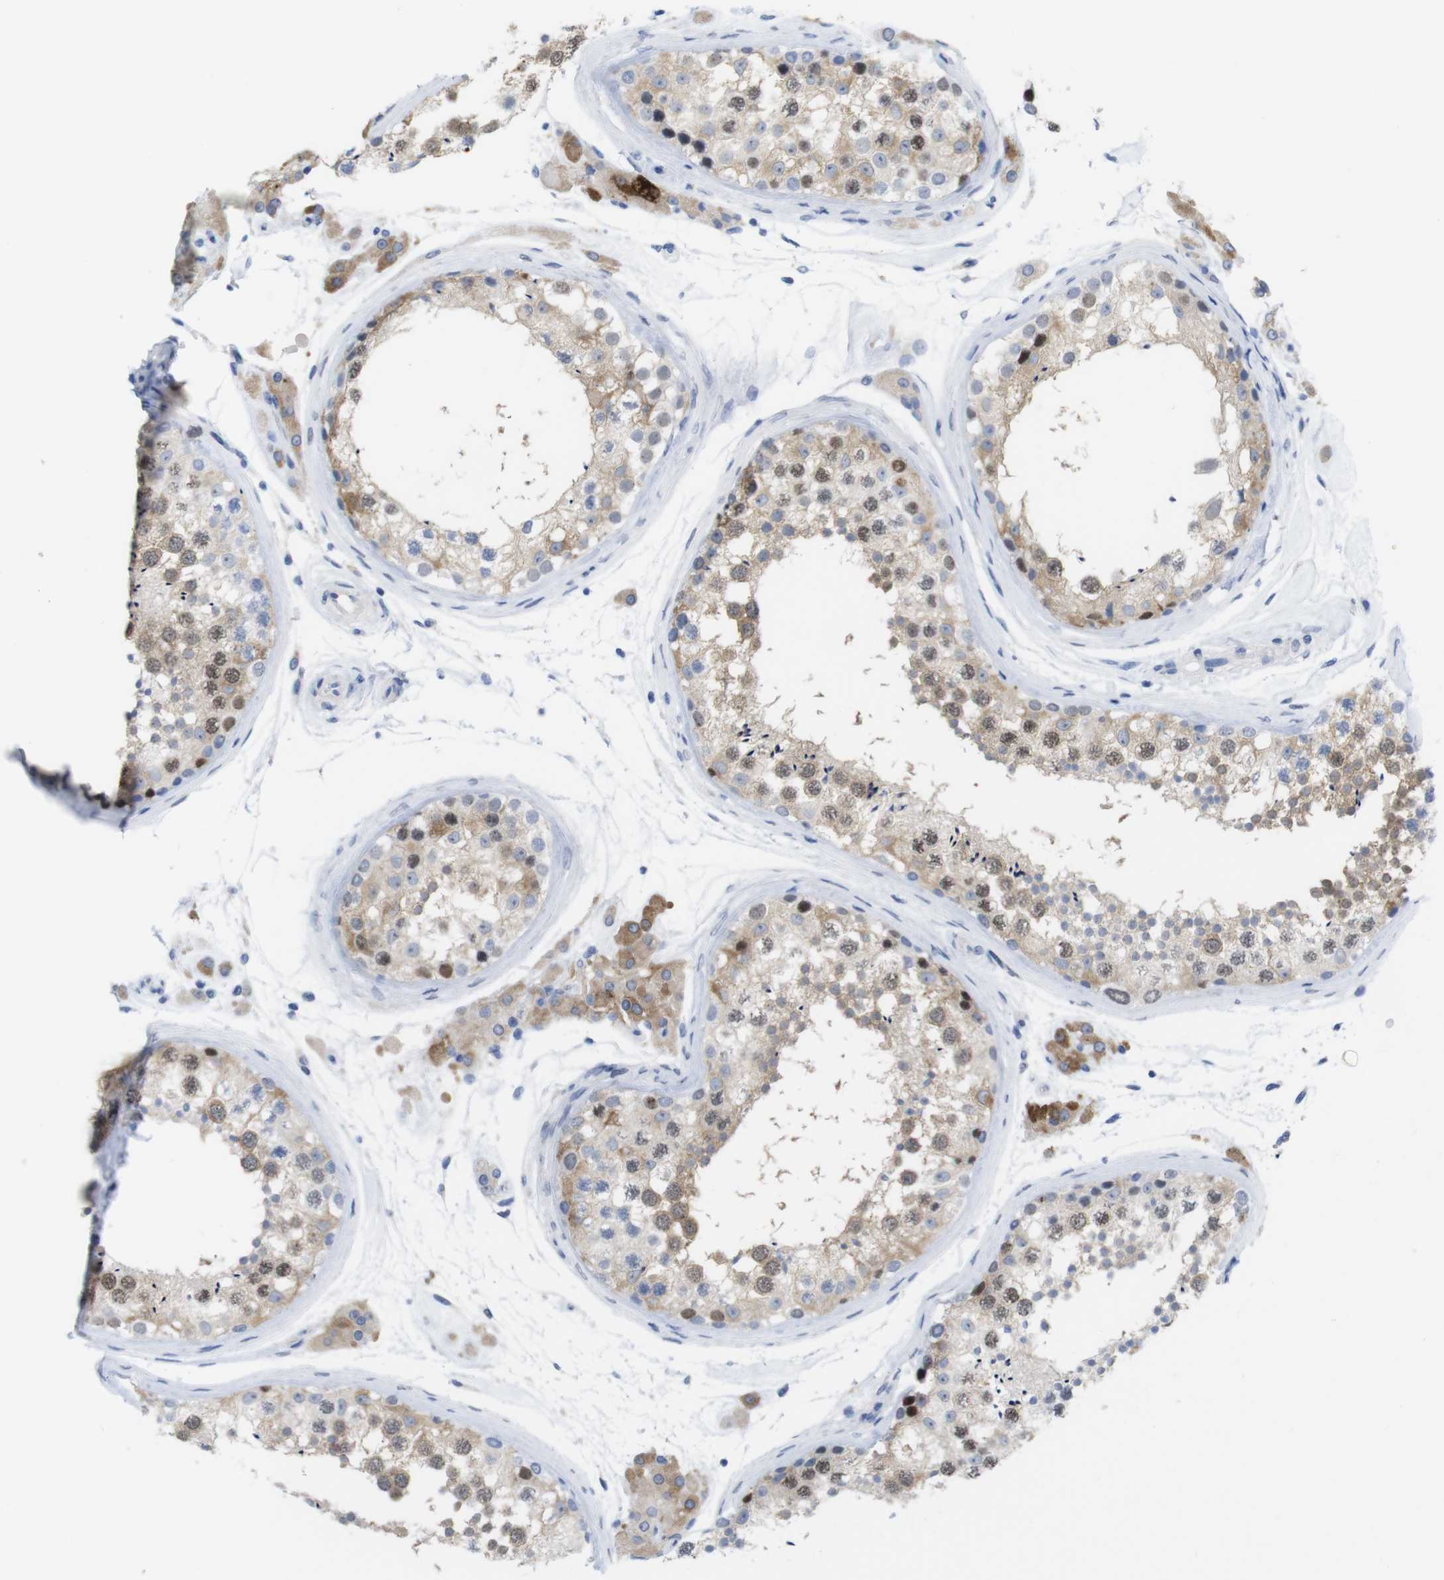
{"staining": {"intensity": "moderate", "quantity": ">75%", "location": "cytoplasmic/membranous,nuclear"}, "tissue": "testis", "cell_type": "Cells in seminiferous ducts", "image_type": "normal", "snomed": [{"axis": "morphology", "description": "Normal tissue, NOS"}, {"axis": "topography", "description": "Testis"}], "caption": "Testis stained with DAB (3,3'-diaminobenzidine) immunohistochemistry displays medium levels of moderate cytoplasmic/membranous,nuclear expression in approximately >75% of cells in seminiferous ducts. (Brightfield microscopy of DAB IHC at high magnification).", "gene": "PNMA1", "patient": {"sex": "male", "age": 46}}